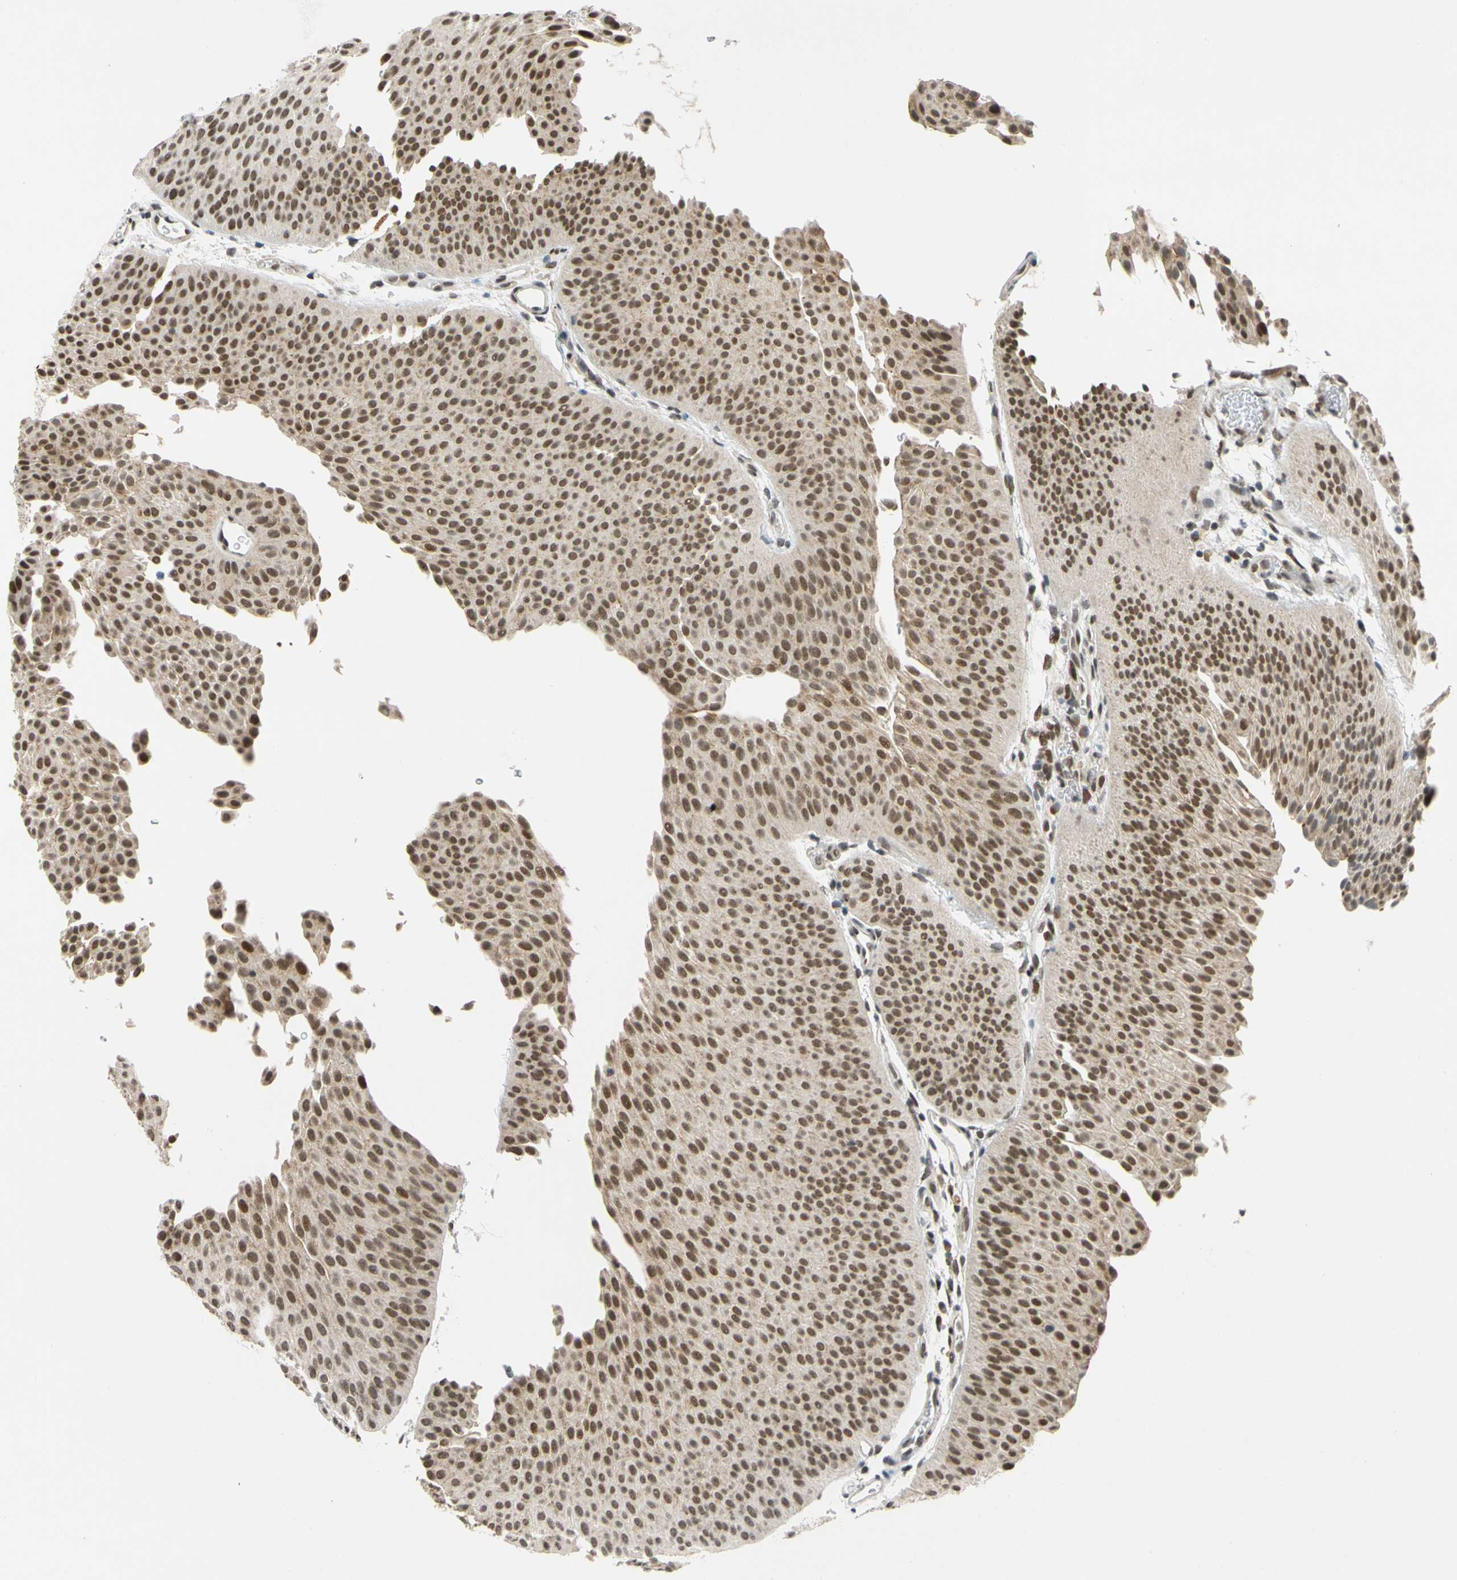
{"staining": {"intensity": "moderate", "quantity": ">75%", "location": "cytoplasmic/membranous,nuclear"}, "tissue": "urothelial cancer", "cell_type": "Tumor cells", "image_type": "cancer", "snomed": [{"axis": "morphology", "description": "Urothelial carcinoma, Low grade"}, {"axis": "topography", "description": "Urinary bladder"}], "caption": "Urothelial carcinoma (low-grade) stained with a protein marker reveals moderate staining in tumor cells.", "gene": "POGZ", "patient": {"sex": "female", "age": 60}}